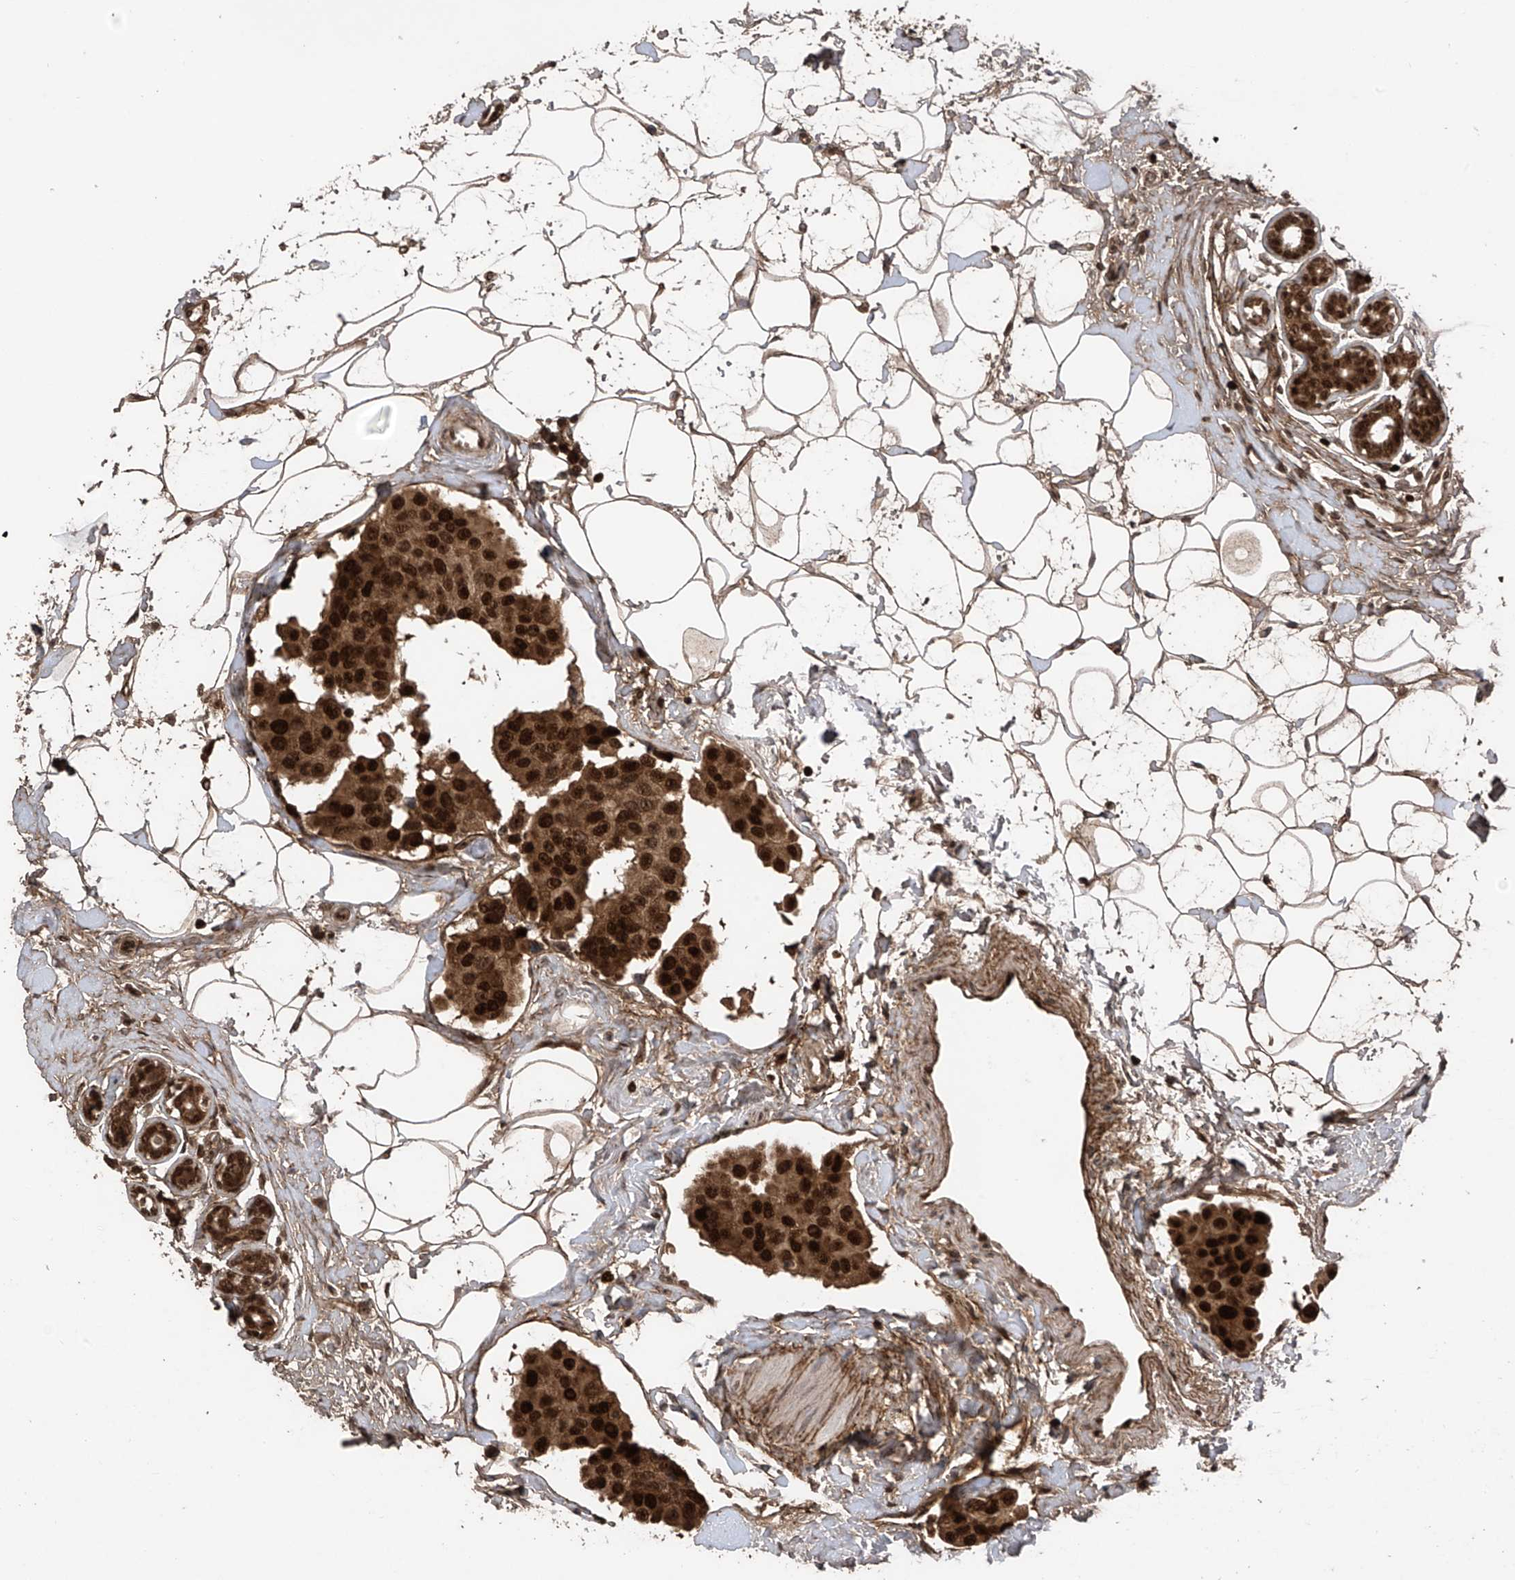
{"staining": {"intensity": "strong", "quantity": ">75%", "location": "cytoplasmic/membranous,nuclear"}, "tissue": "breast cancer", "cell_type": "Tumor cells", "image_type": "cancer", "snomed": [{"axis": "morphology", "description": "Normal tissue, NOS"}, {"axis": "morphology", "description": "Duct carcinoma"}, {"axis": "topography", "description": "Breast"}], "caption": "This micrograph displays immunohistochemistry staining of breast infiltrating ductal carcinoma, with high strong cytoplasmic/membranous and nuclear staining in about >75% of tumor cells.", "gene": "DNAJC9", "patient": {"sex": "female", "age": 39}}